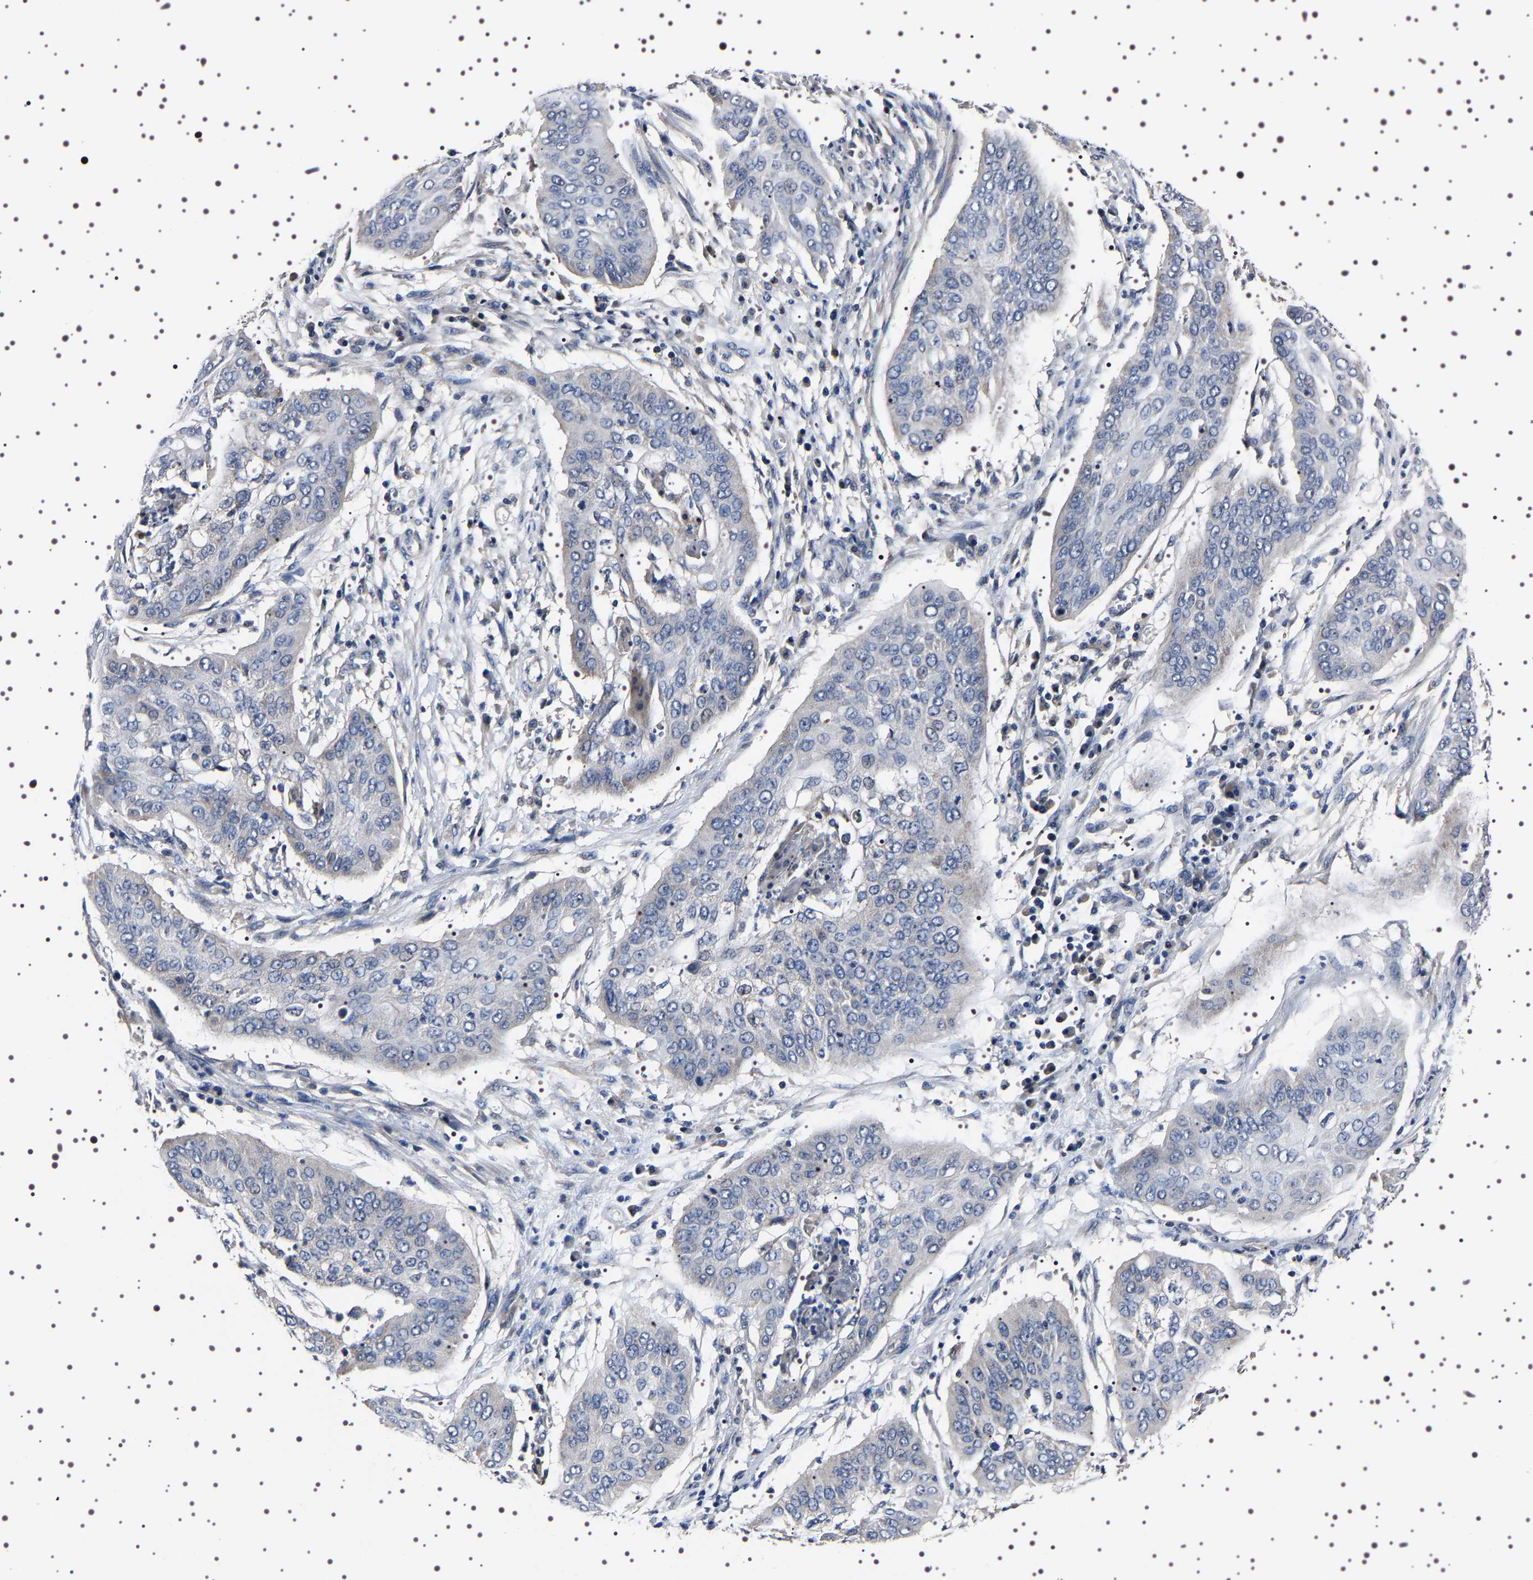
{"staining": {"intensity": "negative", "quantity": "none", "location": "none"}, "tissue": "cervical cancer", "cell_type": "Tumor cells", "image_type": "cancer", "snomed": [{"axis": "morphology", "description": "Squamous cell carcinoma, NOS"}, {"axis": "topography", "description": "Cervix"}], "caption": "The image shows no significant expression in tumor cells of squamous cell carcinoma (cervical).", "gene": "TARBP1", "patient": {"sex": "female", "age": 39}}